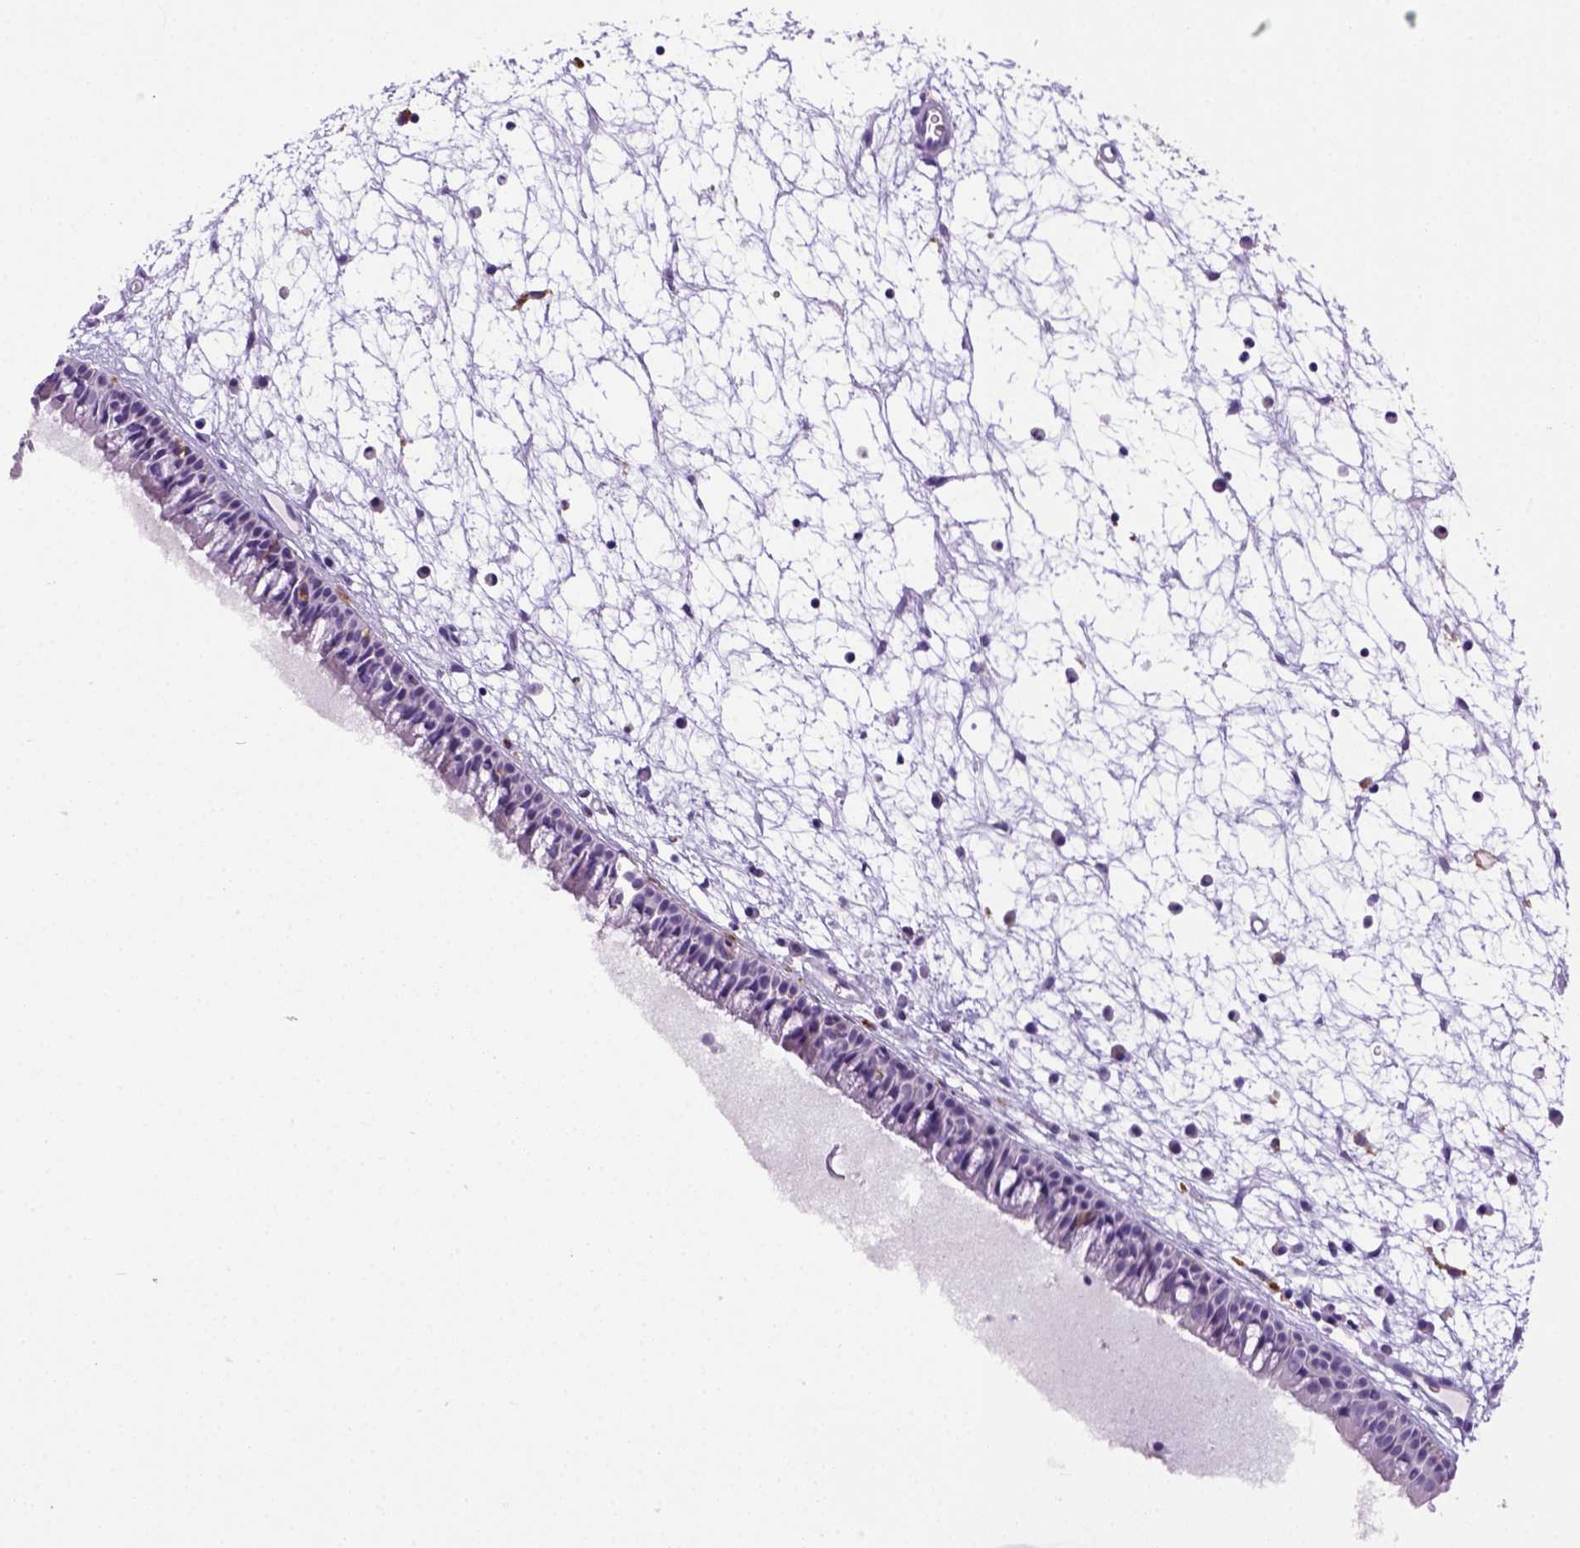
{"staining": {"intensity": "negative", "quantity": "none", "location": "none"}, "tissue": "nasopharynx", "cell_type": "Respiratory epithelial cells", "image_type": "normal", "snomed": [{"axis": "morphology", "description": "Normal tissue, NOS"}, {"axis": "topography", "description": "Nasopharynx"}], "caption": "High magnification brightfield microscopy of normal nasopharynx stained with DAB (brown) and counterstained with hematoxylin (blue): respiratory epithelial cells show no significant expression. (Stains: DAB immunohistochemistry with hematoxylin counter stain, Microscopy: brightfield microscopy at high magnification).", "gene": "CD68", "patient": {"sex": "male", "age": 61}}